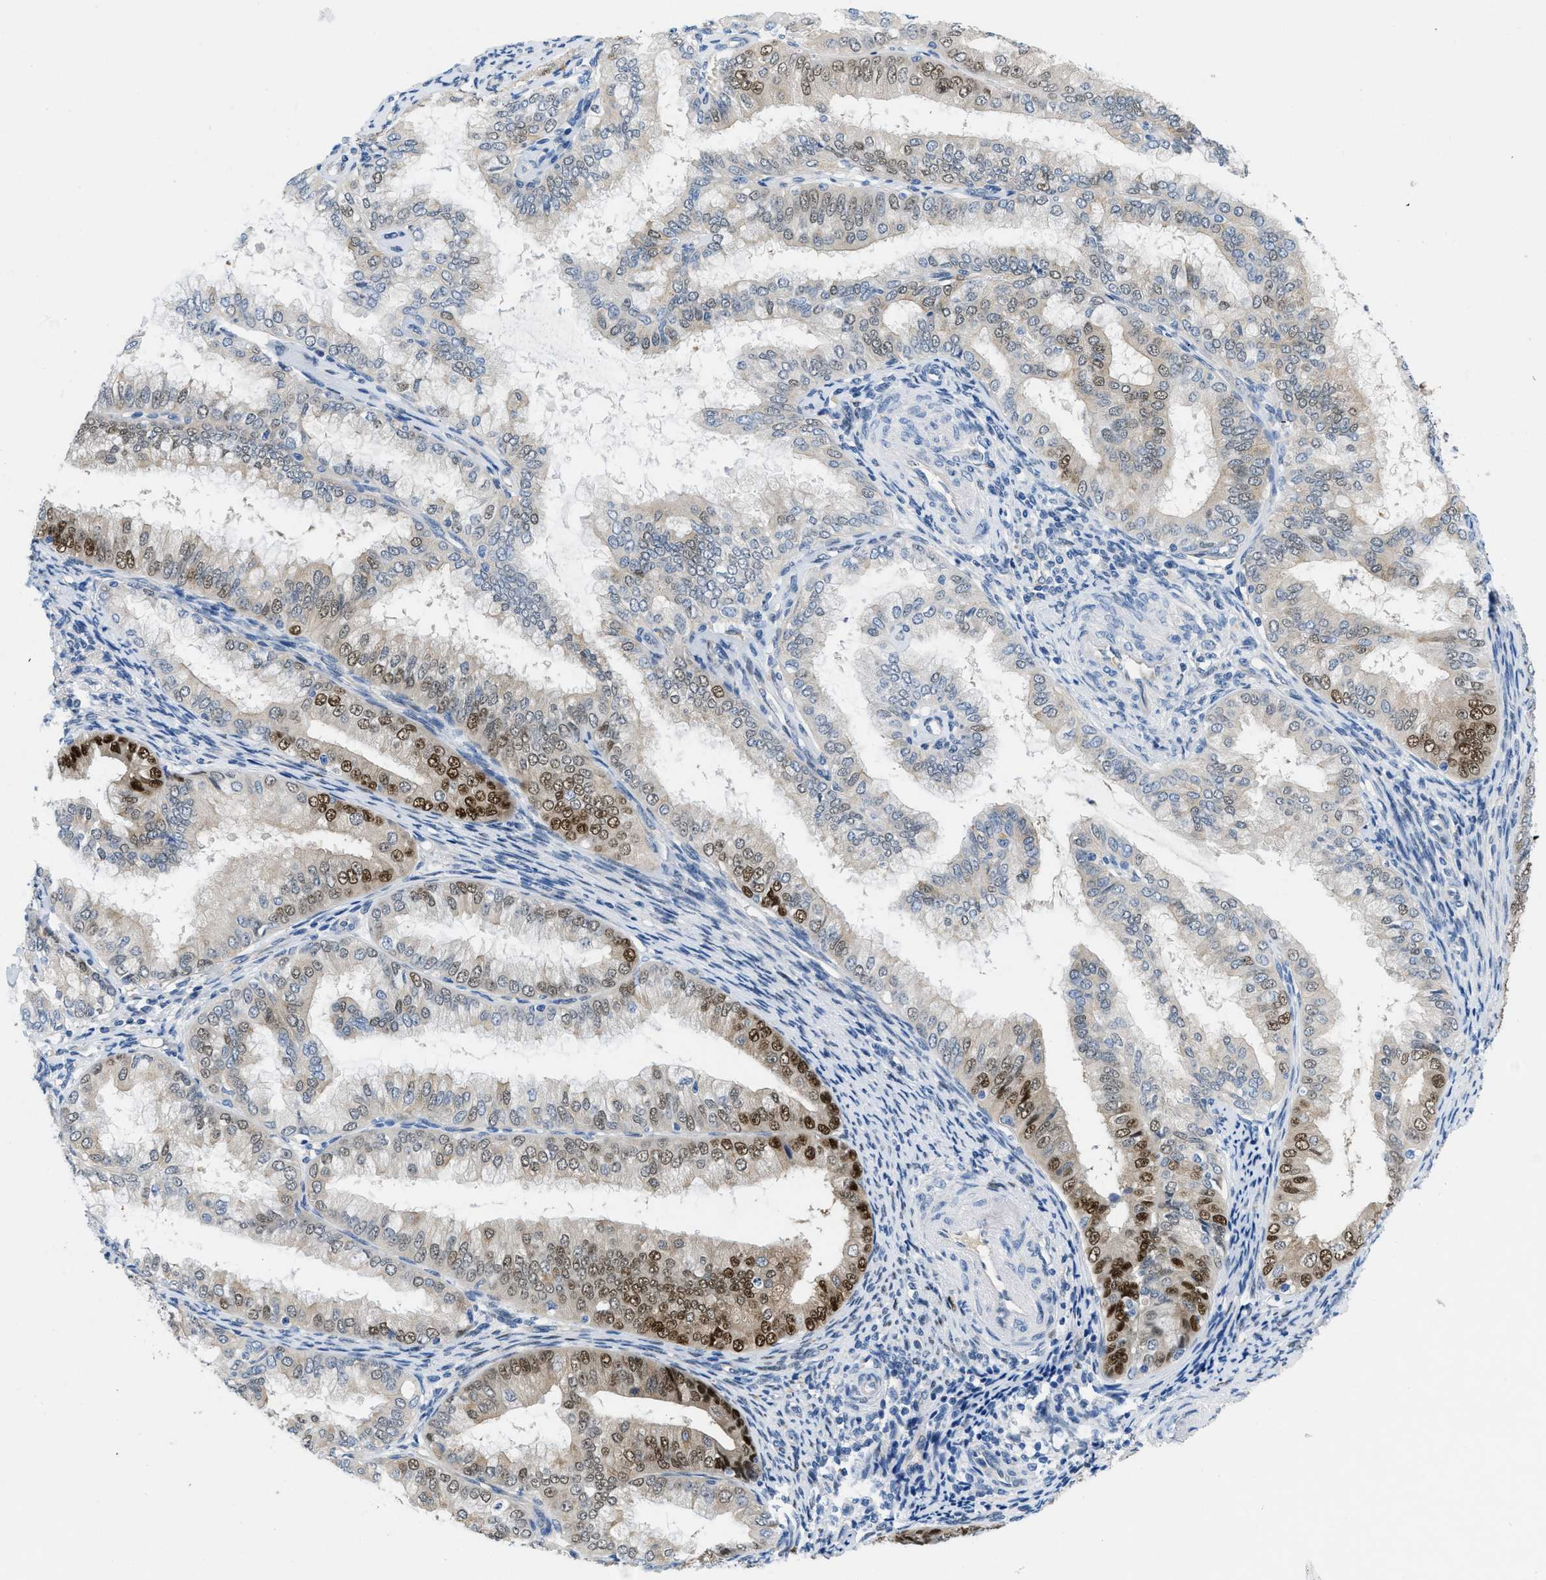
{"staining": {"intensity": "strong", "quantity": "25%-75%", "location": "nuclear"}, "tissue": "endometrial cancer", "cell_type": "Tumor cells", "image_type": "cancer", "snomed": [{"axis": "morphology", "description": "Adenocarcinoma, NOS"}, {"axis": "topography", "description": "Endometrium"}], "caption": "A brown stain shows strong nuclear expression of a protein in human endometrial adenocarcinoma tumor cells. The protein is shown in brown color, while the nuclei are stained blue.", "gene": "PGR", "patient": {"sex": "female", "age": 63}}